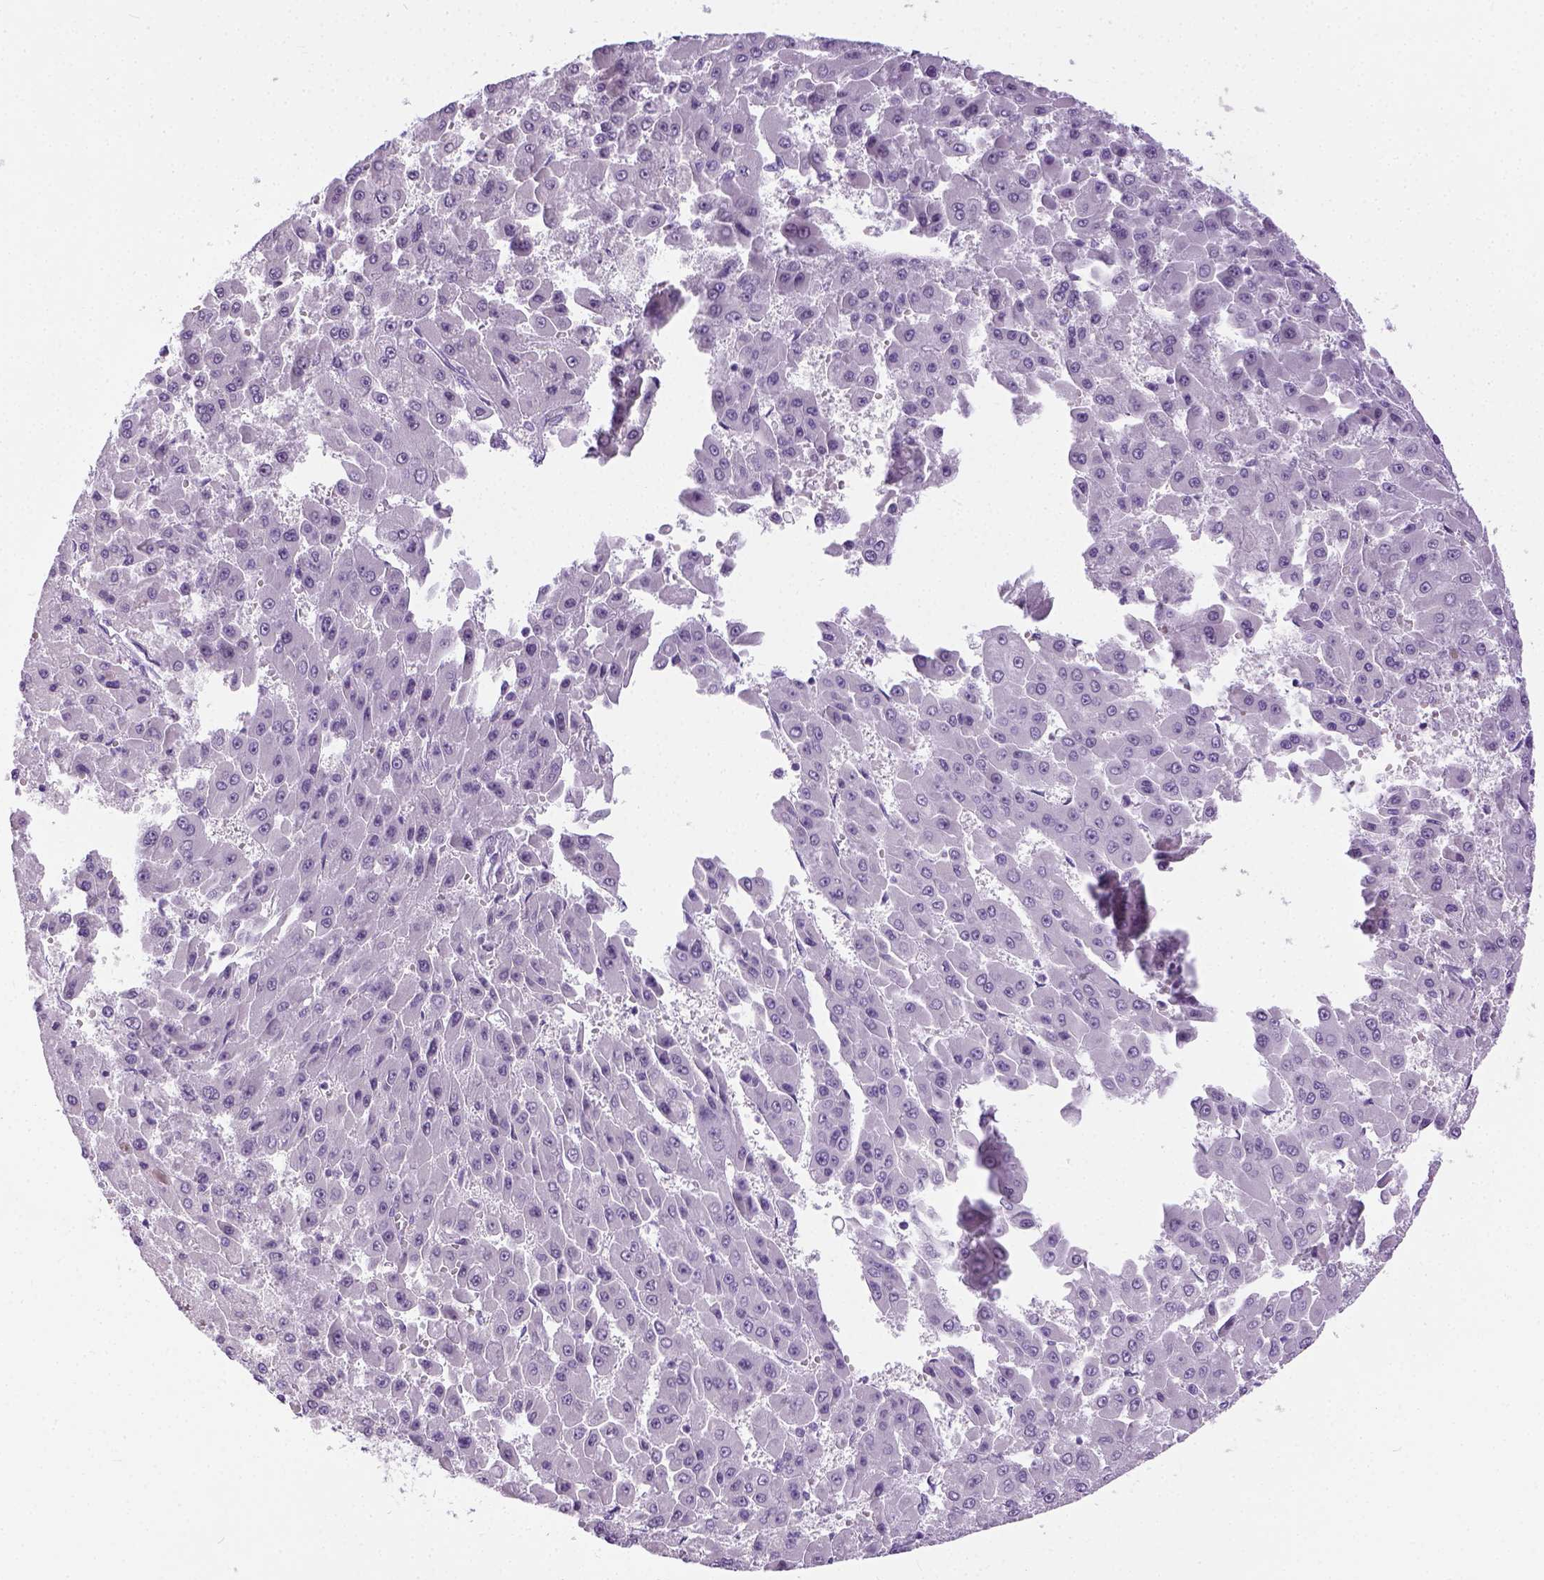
{"staining": {"intensity": "negative", "quantity": "none", "location": "none"}, "tissue": "liver cancer", "cell_type": "Tumor cells", "image_type": "cancer", "snomed": [{"axis": "morphology", "description": "Carcinoma, Hepatocellular, NOS"}, {"axis": "topography", "description": "Liver"}], "caption": "DAB immunohistochemical staining of liver cancer (hepatocellular carcinoma) exhibits no significant positivity in tumor cells.", "gene": "LGSN", "patient": {"sex": "male", "age": 78}}